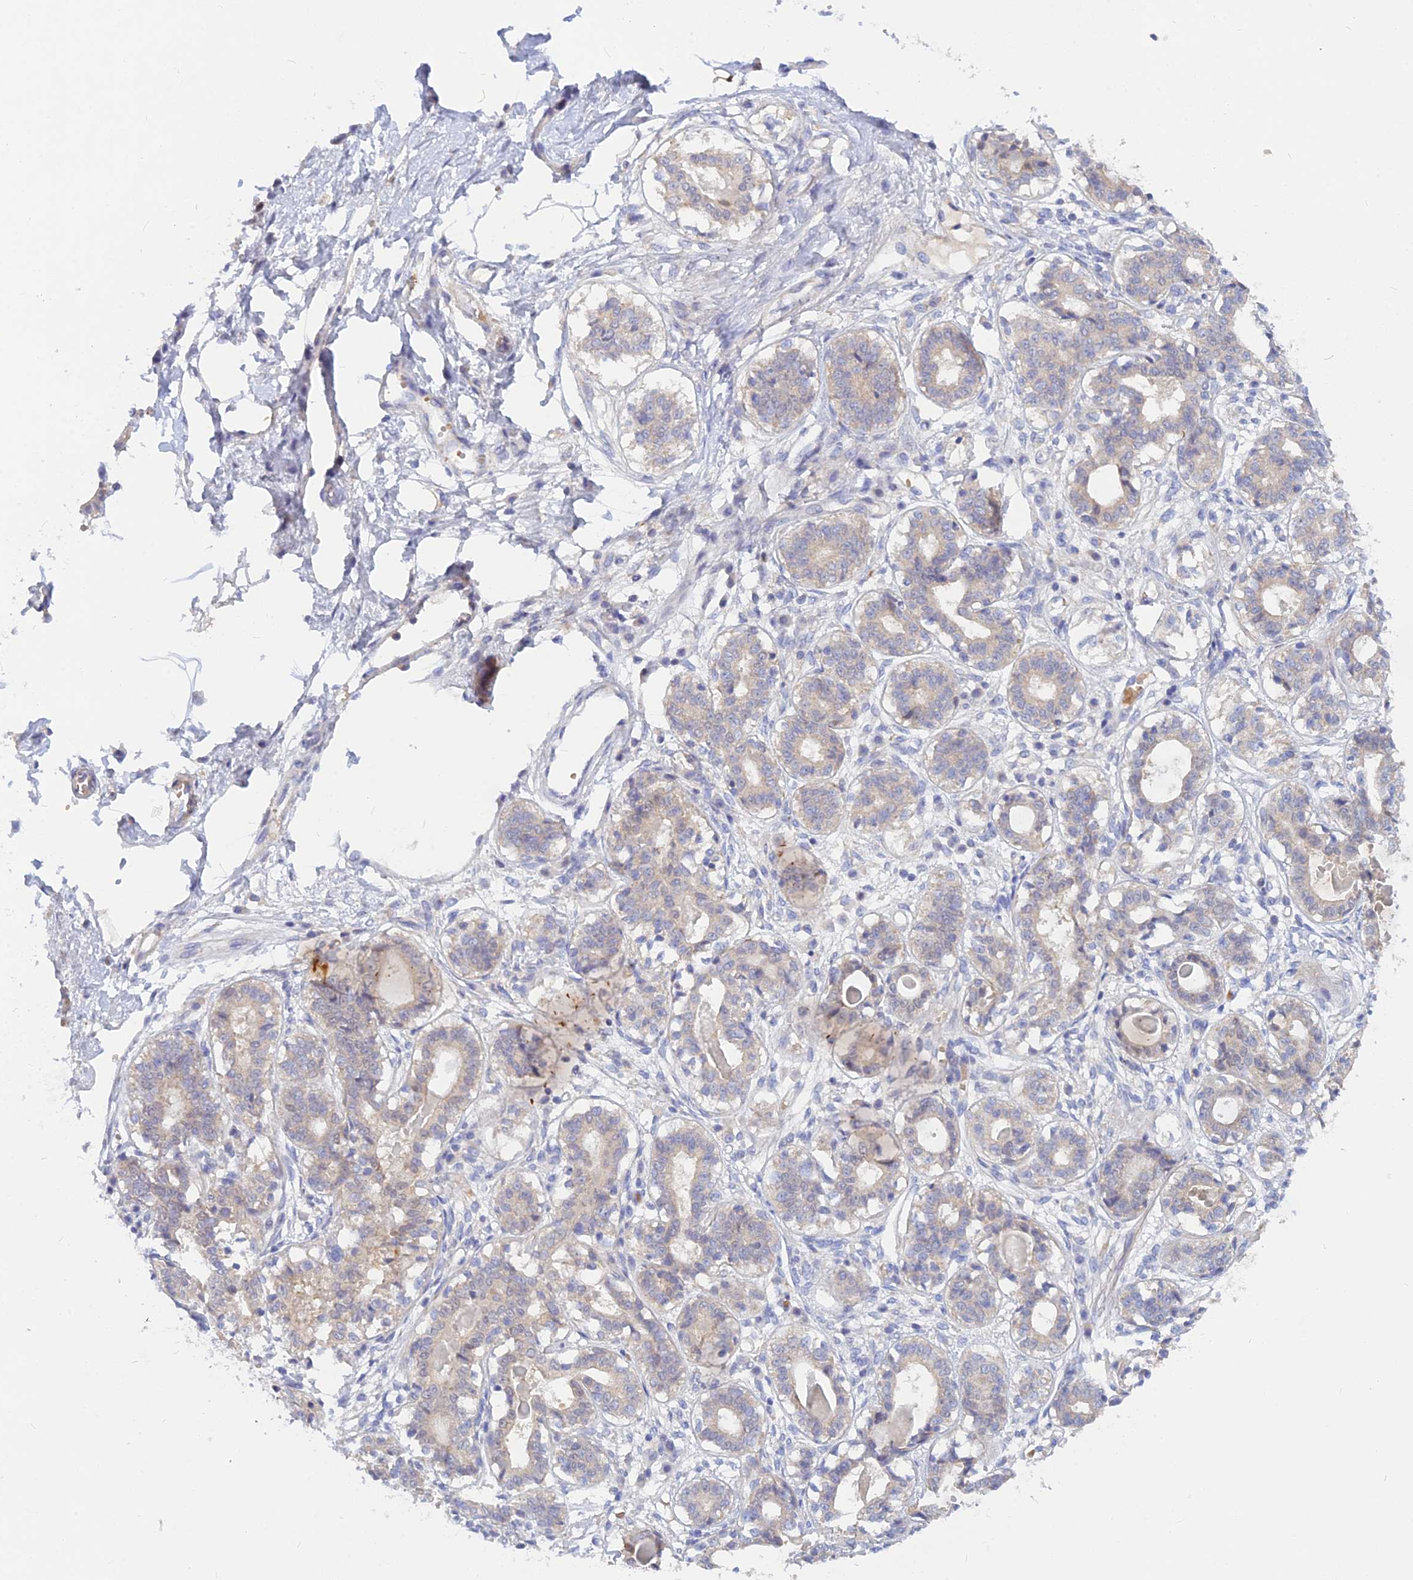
{"staining": {"intensity": "weak", "quantity": "<25%", "location": "cytoplasmic/membranous"}, "tissue": "breast", "cell_type": "Glandular cells", "image_type": "normal", "snomed": [{"axis": "morphology", "description": "Normal tissue, NOS"}, {"axis": "topography", "description": "Breast"}], "caption": "Glandular cells show no significant staining in normal breast.", "gene": "CACNA1B", "patient": {"sex": "female", "age": 45}}